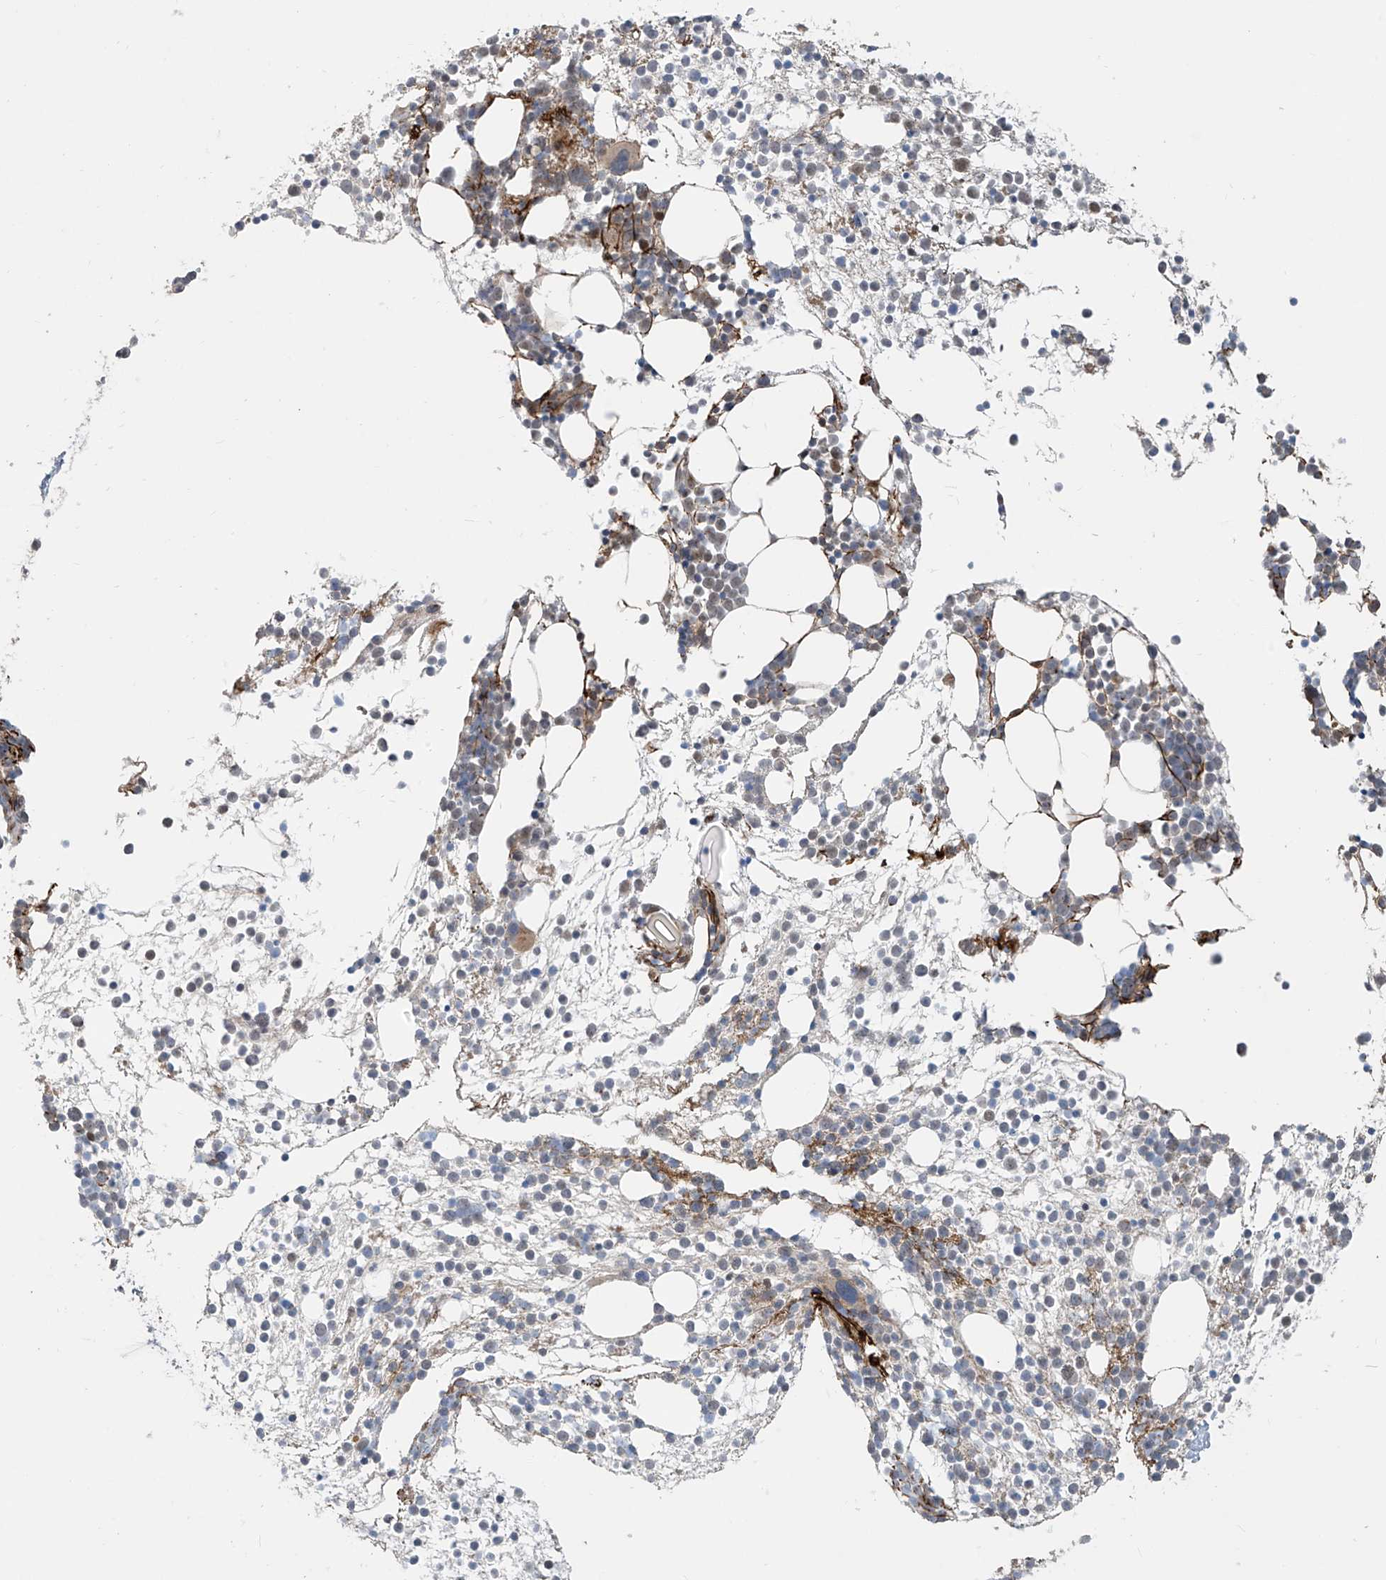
{"staining": {"intensity": "moderate", "quantity": "<25%", "location": "cytoplasmic/membranous,nuclear"}, "tissue": "bone marrow", "cell_type": "Hematopoietic cells", "image_type": "normal", "snomed": [{"axis": "morphology", "description": "Normal tissue, NOS"}, {"axis": "topography", "description": "Bone marrow"}], "caption": "DAB (3,3'-diaminobenzidine) immunohistochemical staining of unremarkable human bone marrow shows moderate cytoplasmic/membranous,nuclear protein positivity in about <25% of hematopoietic cells. The staining is performed using DAB brown chromogen to label protein expression. The nuclei are counter-stained blue using hematoxylin.", "gene": "LAGE3", "patient": {"sex": "male", "age": 54}}